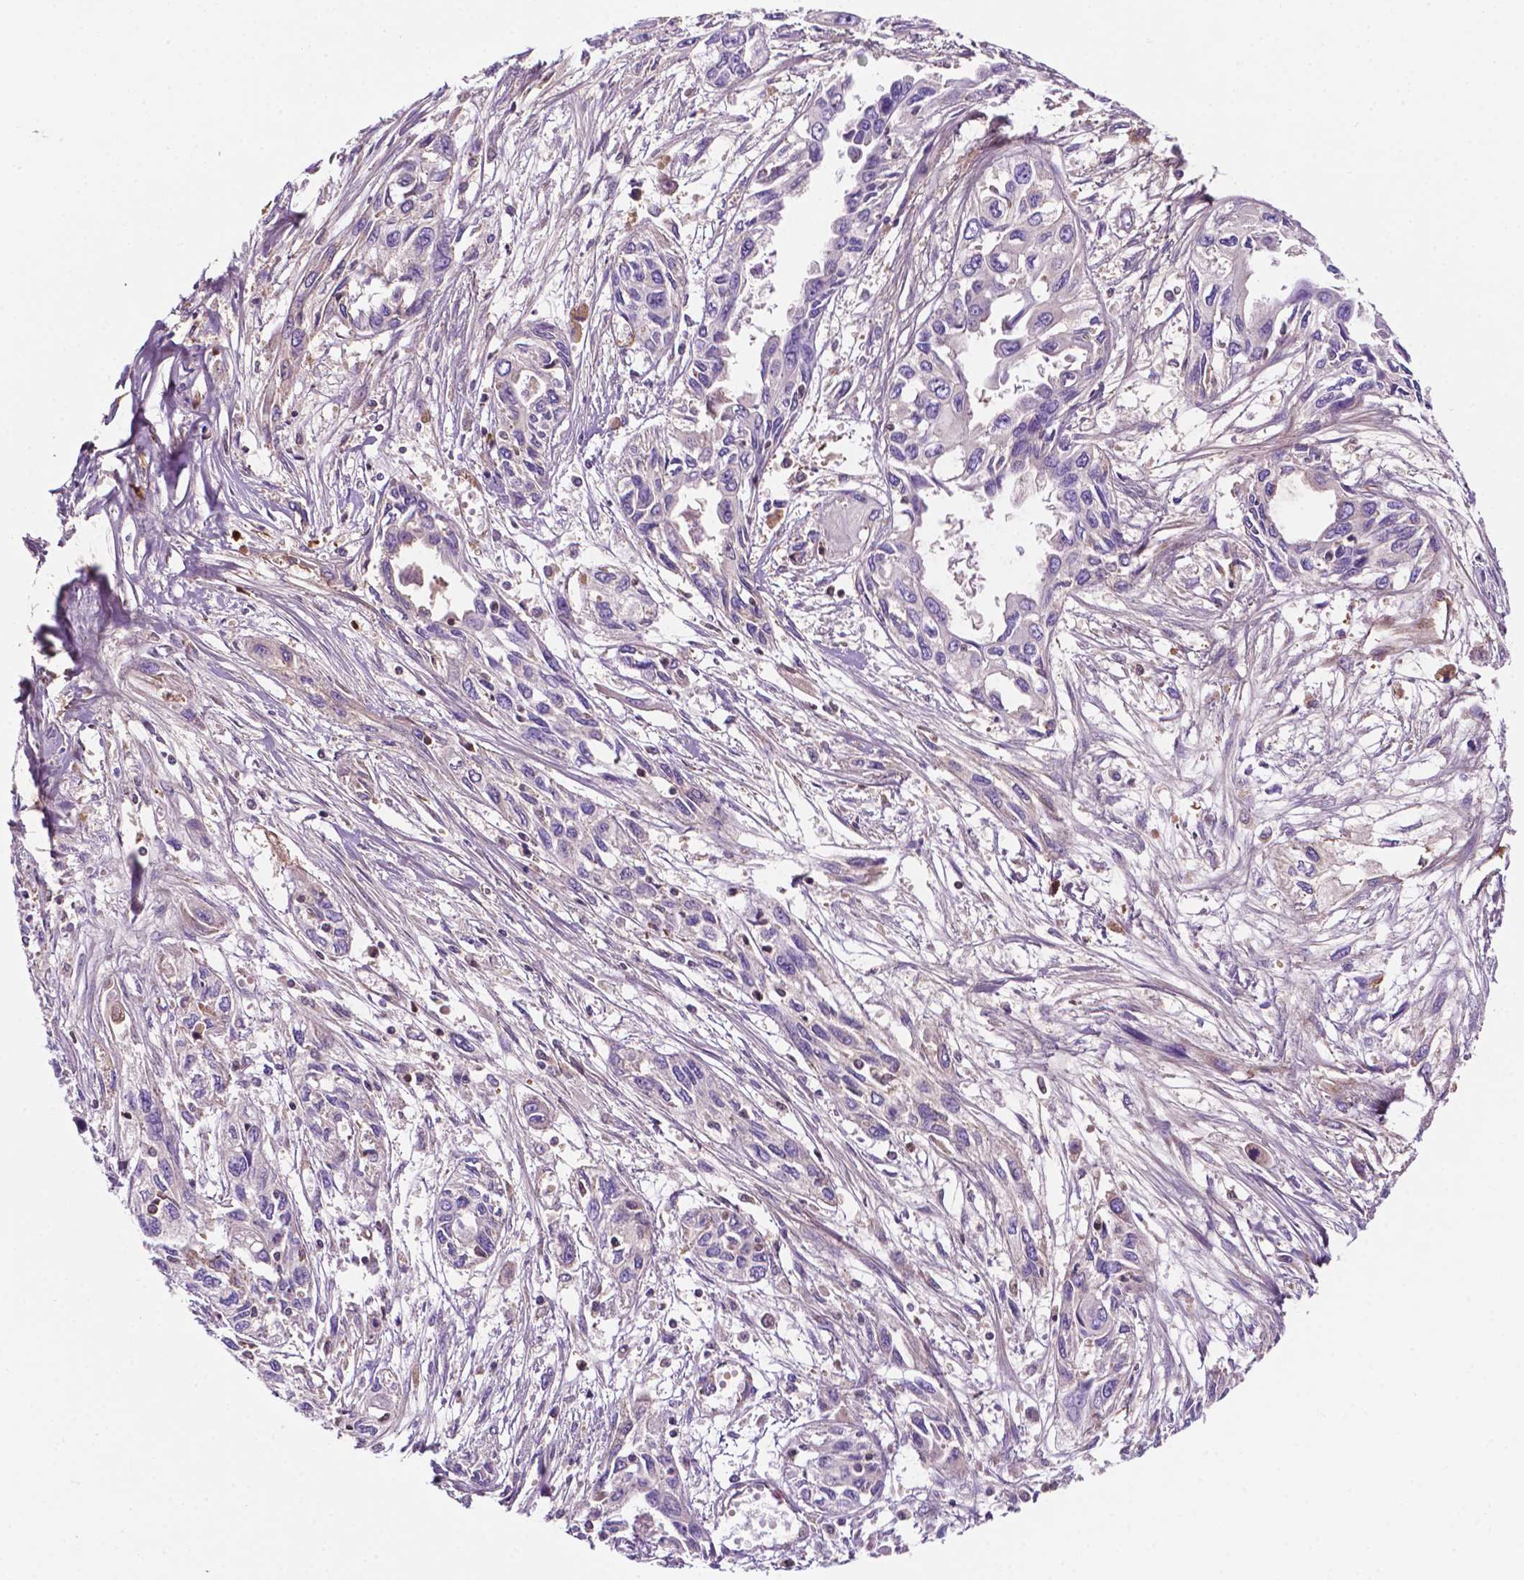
{"staining": {"intensity": "moderate", "quantity": "25%-75%", "location": "cytoplasmic/membranous"}, "tissue": "pancreatic cancer", "cell_type": "Tumor cells", "image_type": "cancer", "snomed": [{"axis": "morphology", "description": "Adenocarcinoma, NOS"}, {"axis": "topography", "description": "Pancreas"}], "caption": "Adenocarcinoma (pancreatic) was stained to show a protein in brown. There is medium levels of moderate cytoplasmic/membranous staining in about 25%-75% of tumor cells.", "gene": "DCN", "patient": {"sex": "female", "age": 55}}